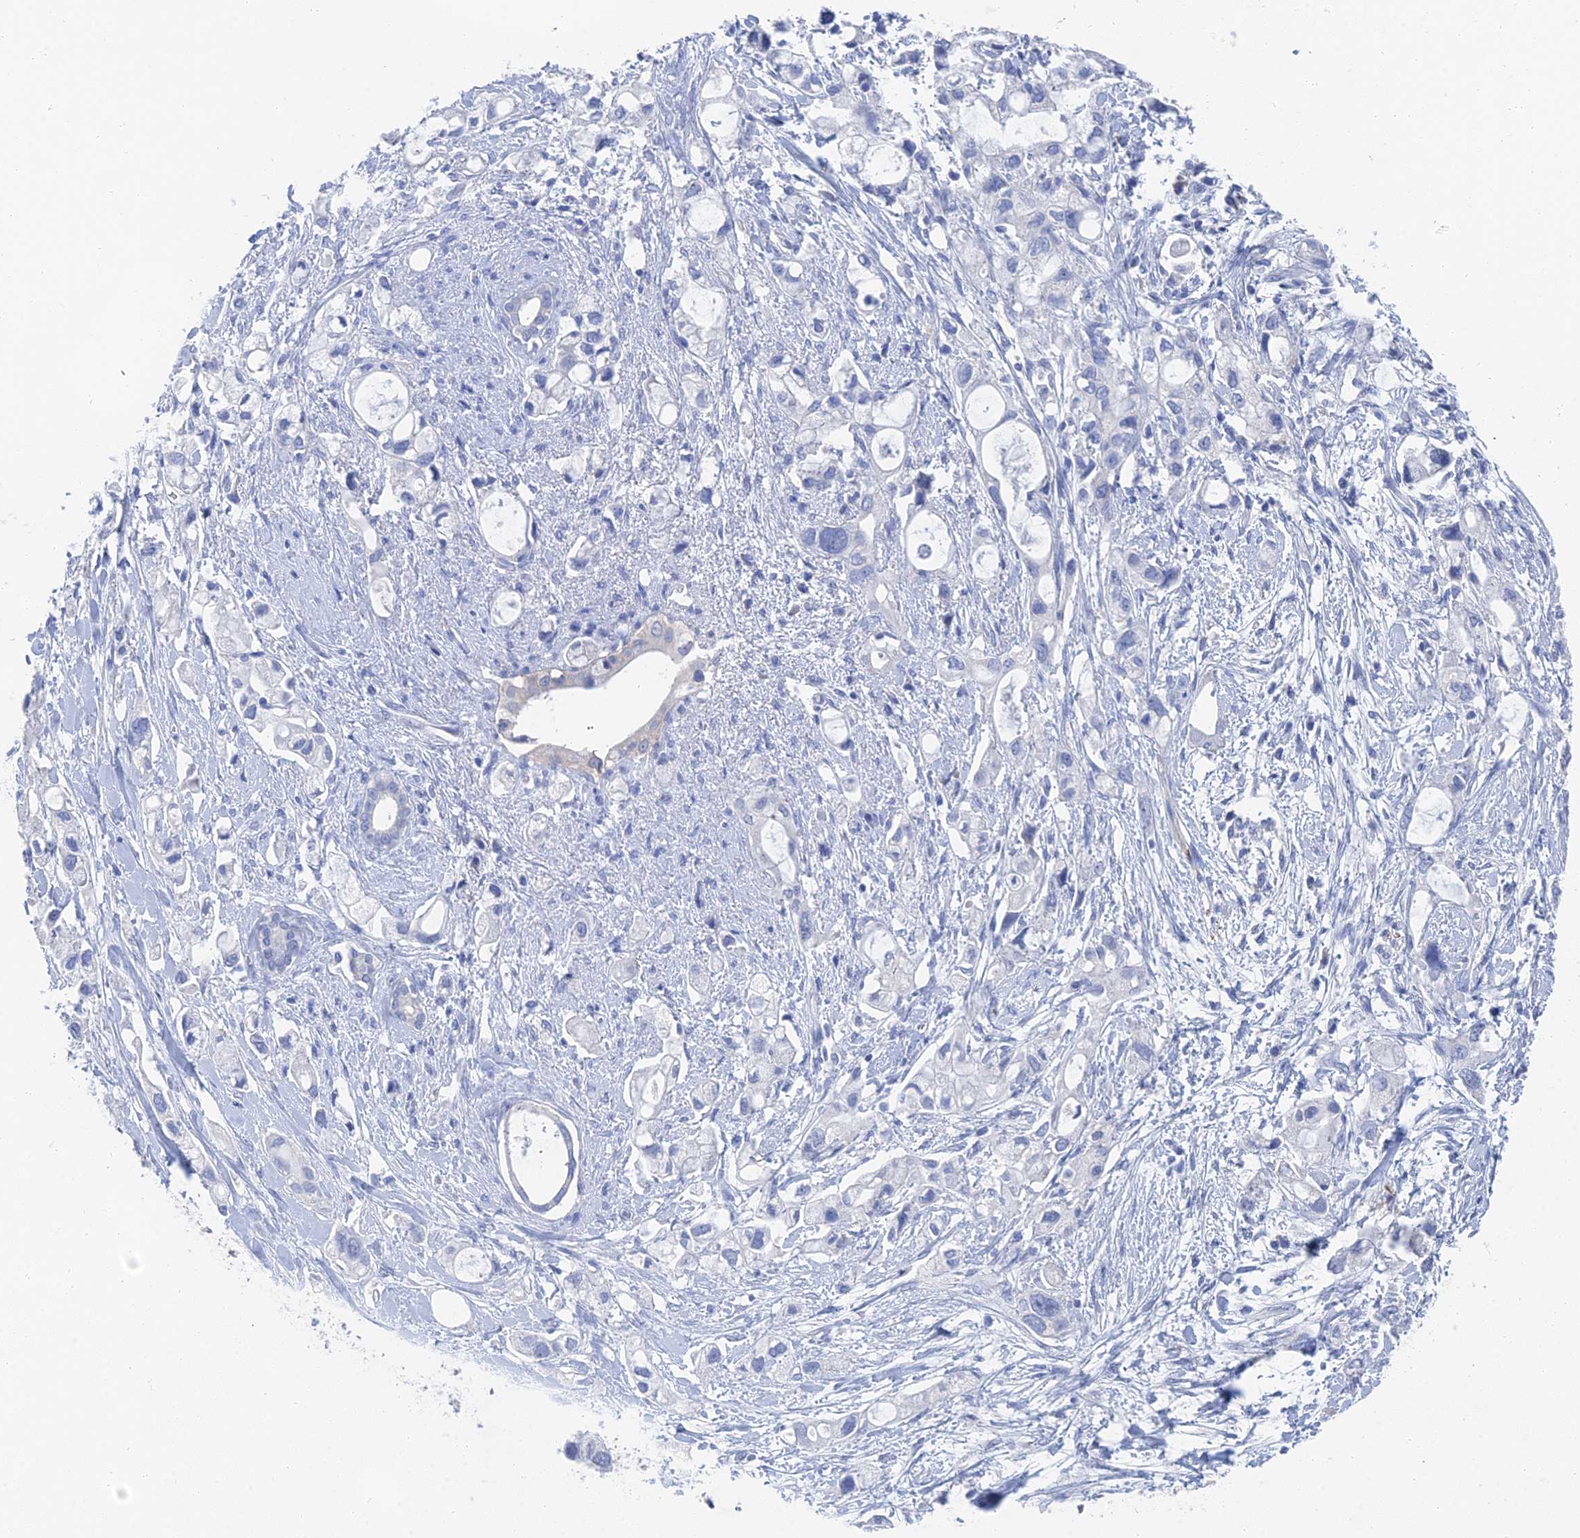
{"staining": {"intensity": "negative", "quantity": "none", "location": "none"}, "tissue": "pancreatic cancer", "cell_type": "Tumor cells", "image_type": "cancer", "snomed": [{"axis": "morphology", "description": "Adenocarcinoma, NOS"}, {"axis": "topography", "description": "Pancreas"}], "caption": "Tumor cells are negative for protein expression in human pancreatic cancer (adenocarcinoma).", "gene": "GFAP", "patient": {"sex": "female", "age": 56}}